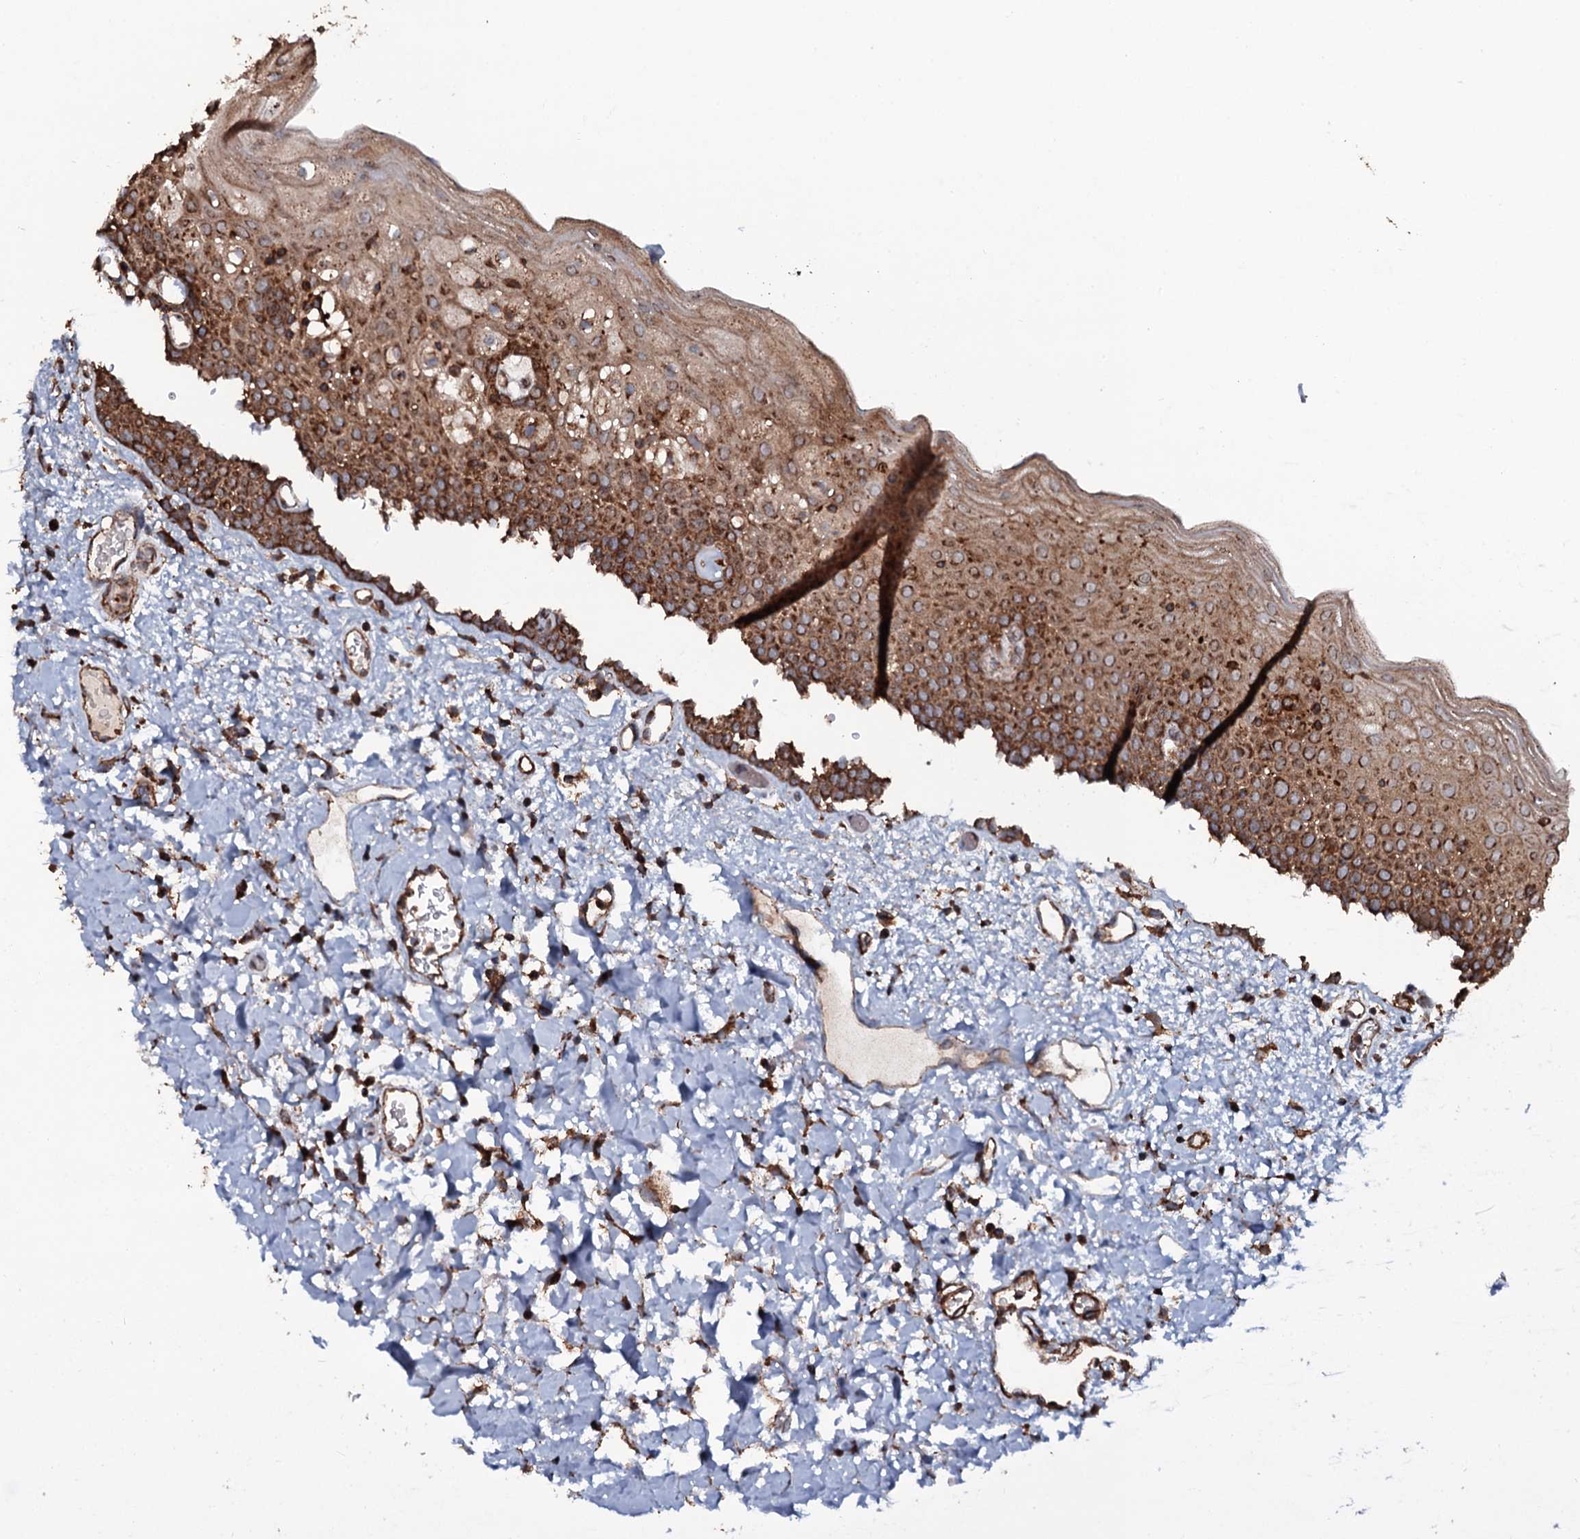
{"staining": {"intensity": "moderate", "quantity": "25%-75%", "location": "cytoplasmic/membranous"}, "tissue": "oral mucosa", "cell_type": "Squamous epithelial cells", "image_type": "normal", "snomed": [{"axis": "morphology", "description": "Normal tissue, NOS"}, {"axis": "topography", "description": "Oral tissue"}], "caption": "IHC of unremarkable oral mucosa shows medium levels of moderate cytoplasmic/membranous staining in approximately 25%-75% of squamous epithelial cells.", "gene": "VWA8", "patient": {"sex": "male", "age": 74}}